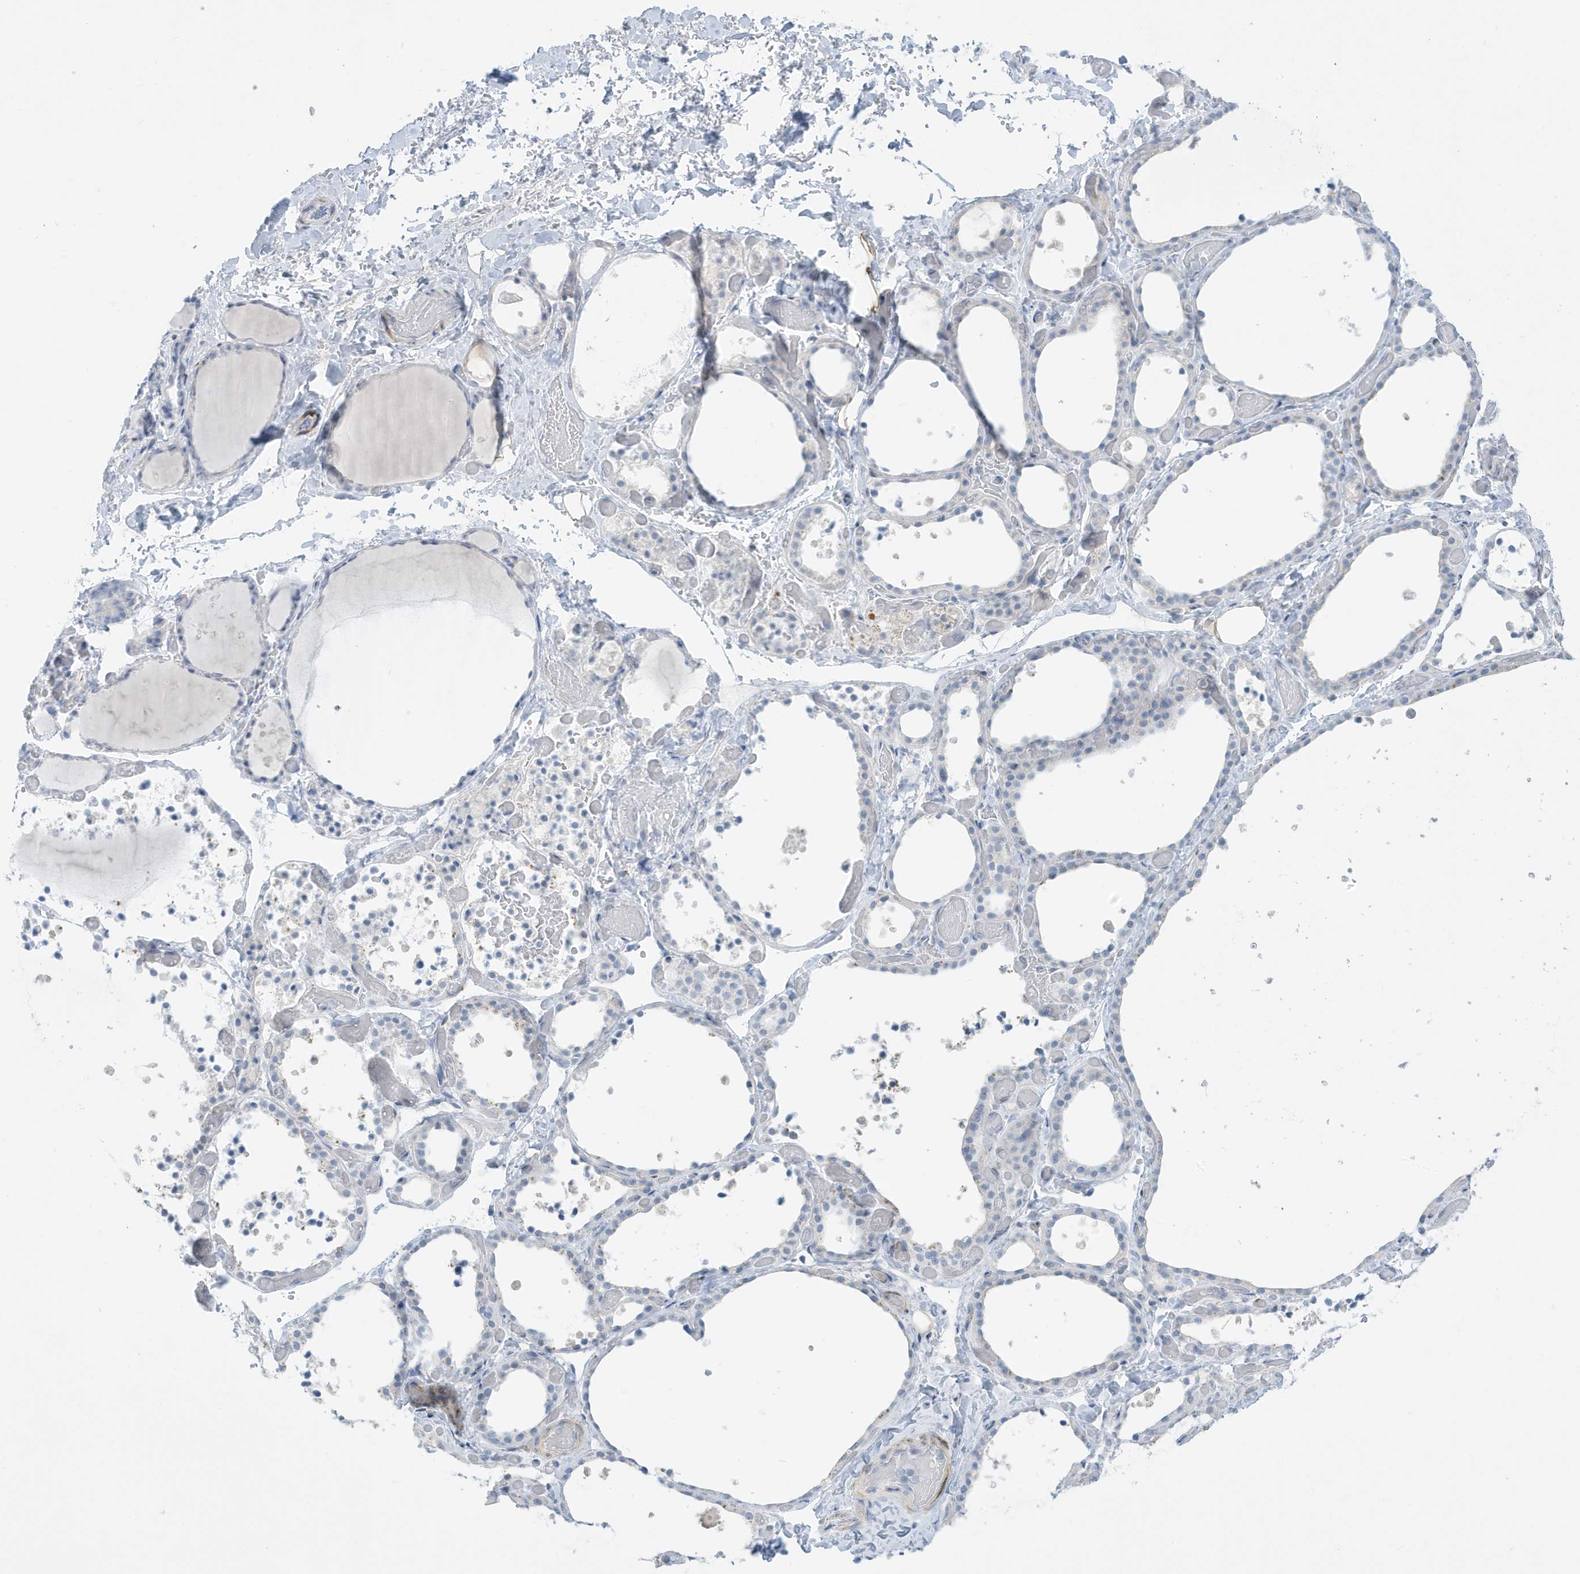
{"staining": {"intensity": "negative", "quantity": "none", "location": "none"}, "tissue": "thyroid gland", "cell_type": "Glandular cells", "image_type": "normal", "snomed": [{"axis": "morphology", "description": "Normal tissue, NOS"}, {"axis": "topography", "description": "Thyroid gland"}], "caption": "Image shows no protein positivity in glandular cells of normal thyroid gland. The staining is performed using DAB (3,3'-diaminobenzidine) brown chromogen with nuclei counter-stained in using hematoxylin.", "gene": "PERM1", "patient": {"sex": "female", "age": 44}}